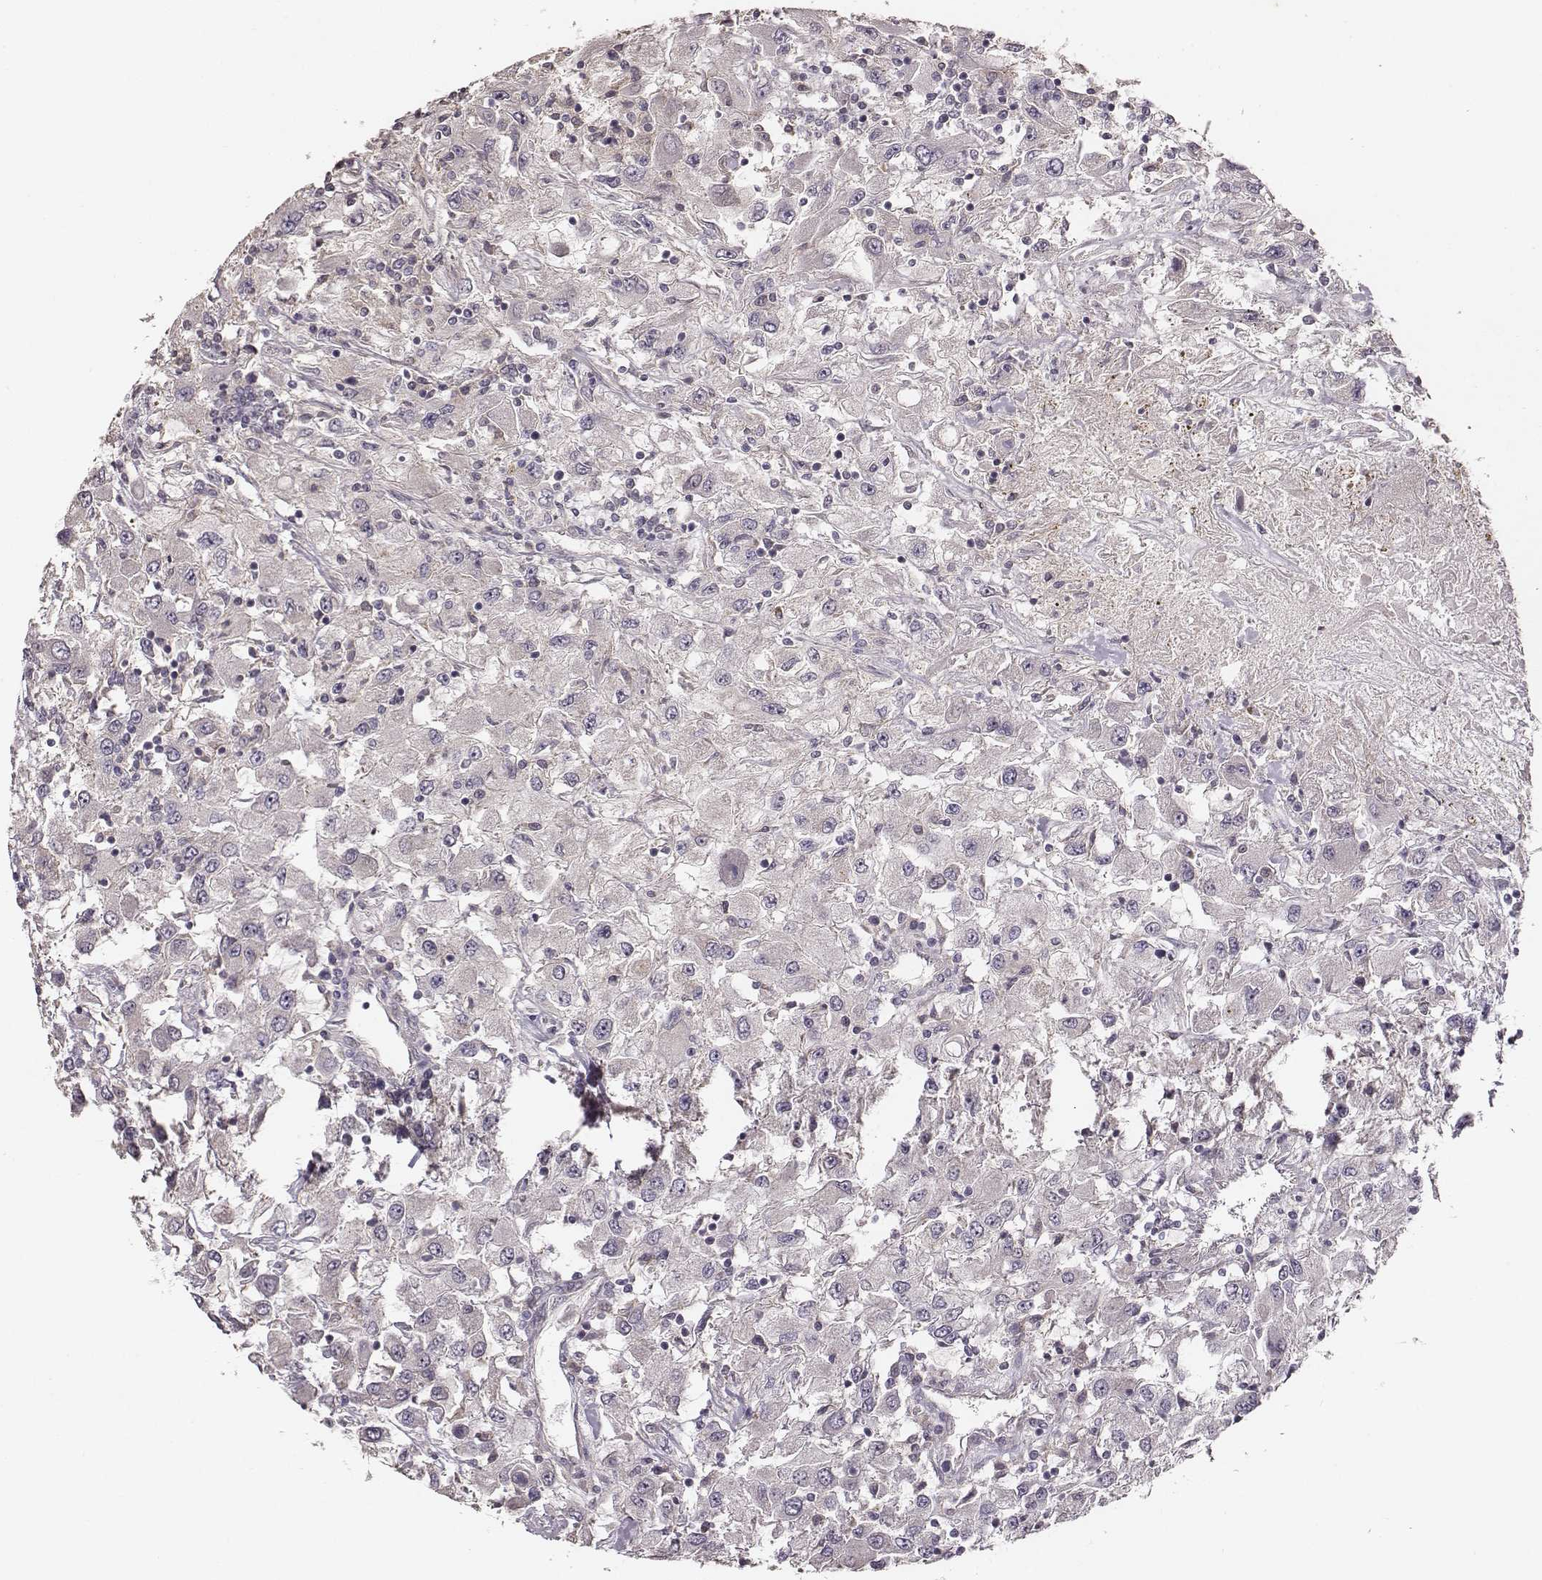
{"staining": {"intensity": "negative", "quantity": "none", "location": "none"}, "tissue": "renal cancer", "cell_type": "Tumor cells", "image_type": "cancer", "snomed": [{"axis": "morphology", "description": "Adenocarcinoma, NOS"}, {"axis": "topography", "description": "Kidney"}], "caption": "Immunohistochemical staining of renal cancer (adenocarcinoma) demonstrates no significant staining in tumor cells. Brightfield microscopy of IHC stained with DAB (brown) and hematoxylin (blue), captured at high magnification.", "gene": "VPS26A", "patient": {"sex": "female", "age": 67}}